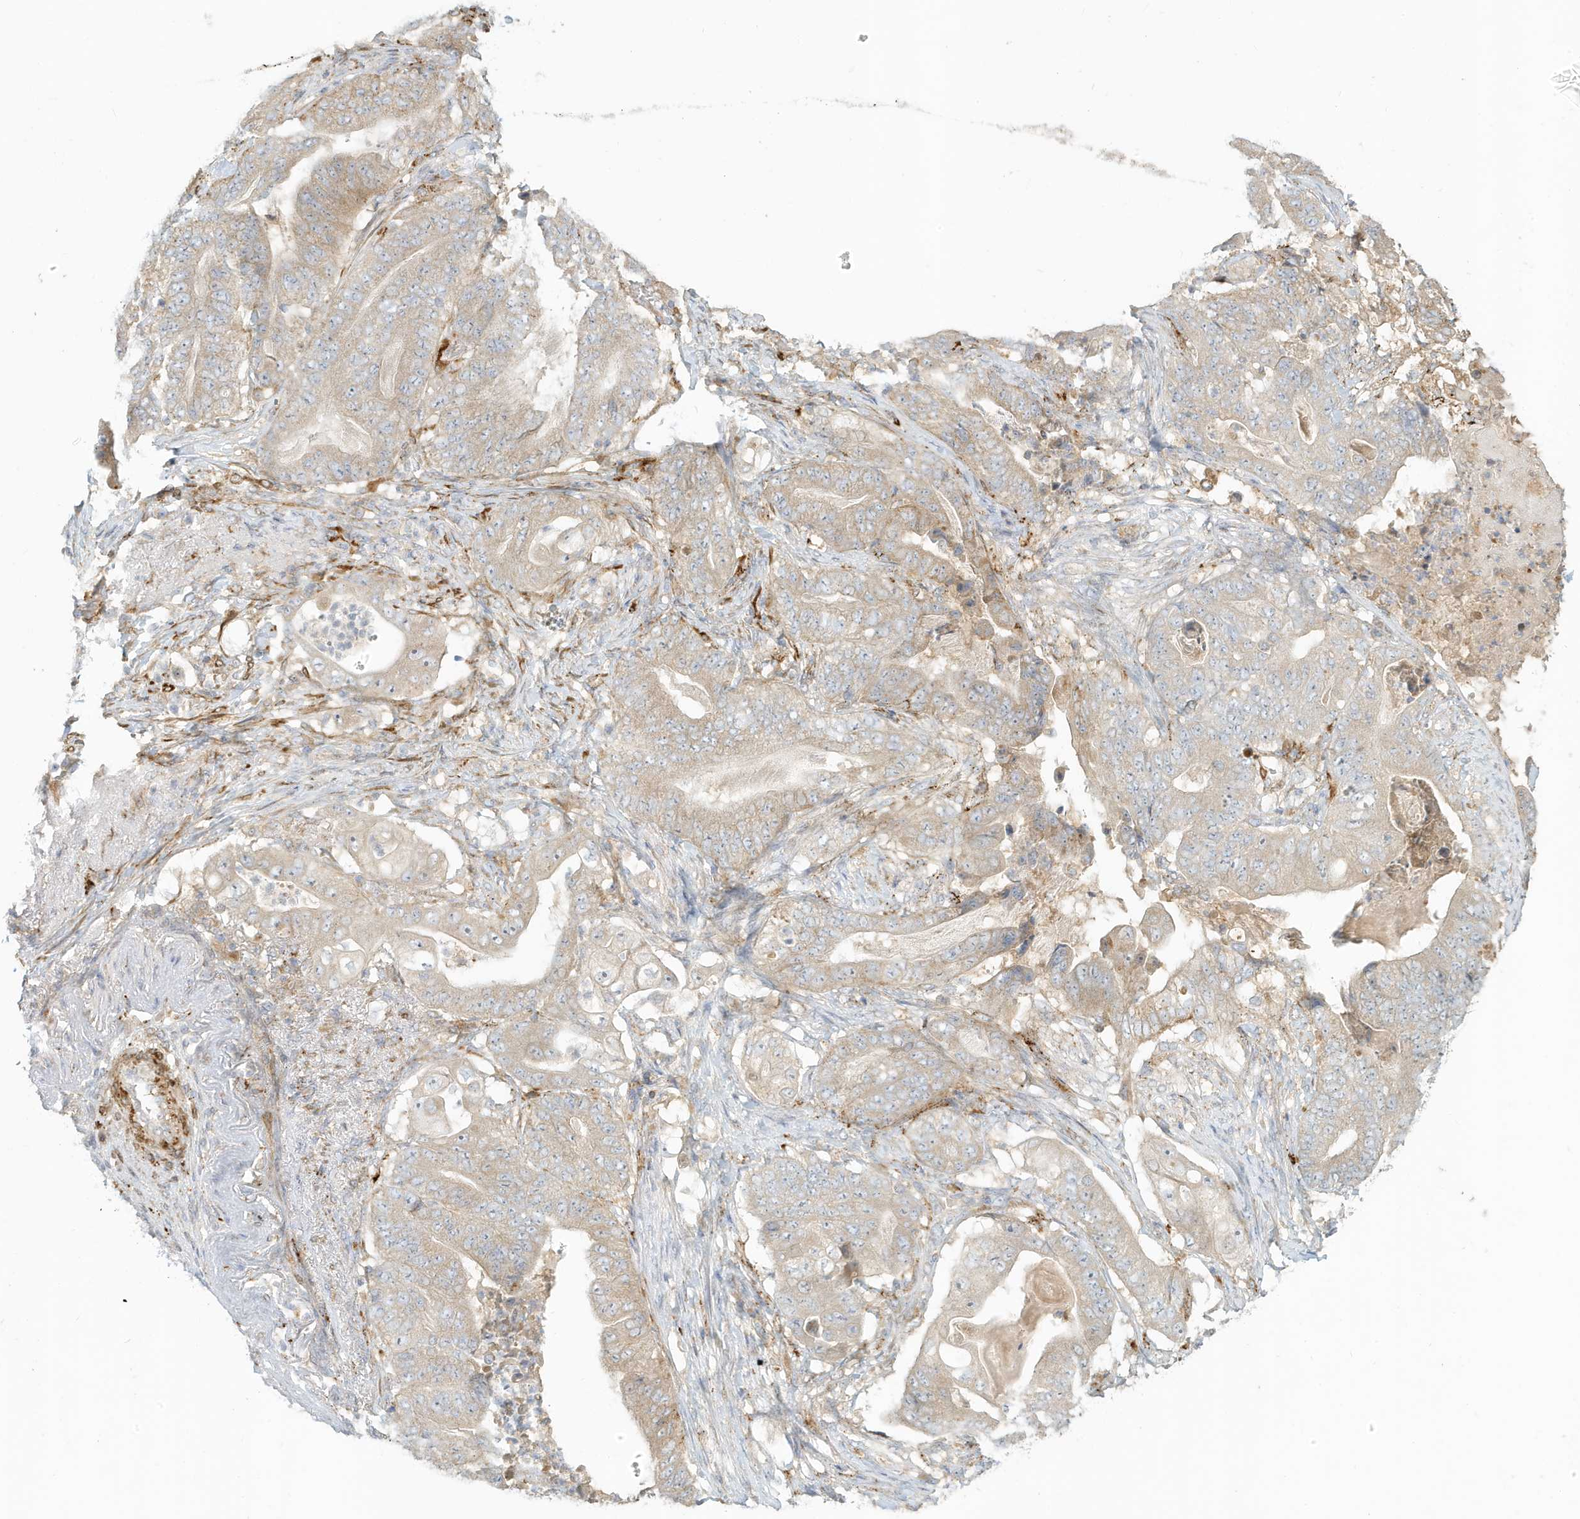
{"staining": {"intensity": "weak", "quantity": "25%-75%", "location": "cytoplasmic/membranous"}, "tissue": "stomach cancer", "cell_type": "Tumor cells", "image_type": "cancer", "snomed": [{"axis": "morphology", "description": "Adenocarcinoma, NOS"}, {"axis": "topography", "description": "Stomach"}], "caption": "This is a photomicrograph of immunohistochemistry staining of stomach cancer (adenocarcinoma), which shows weak positivity in the cytoplasmic/membranous of tumor cells.", "gene": "MCOLN1", "patient": {"sex": "female", "age": 73}}